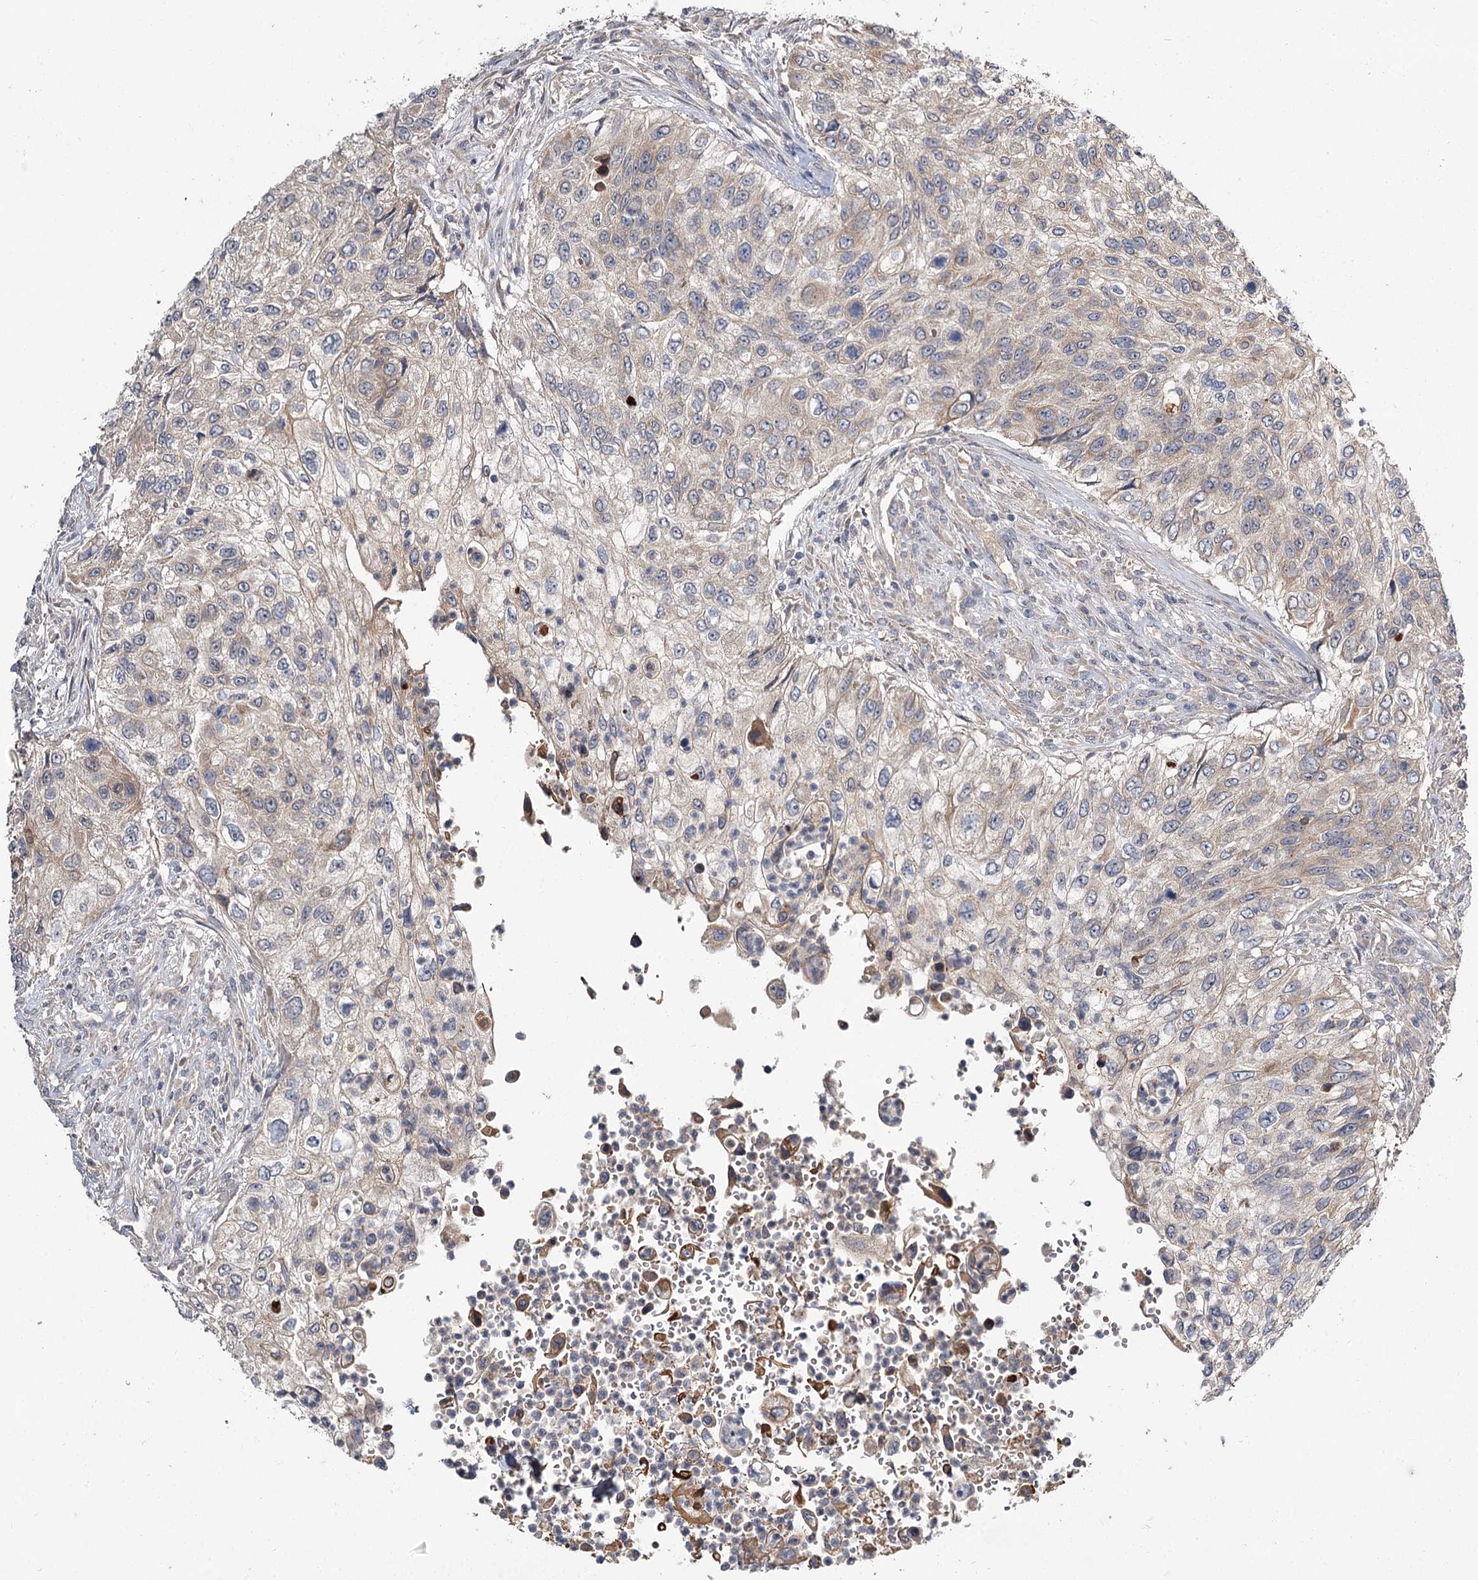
{"staining": {"intensity": "negative", "quantity": "none", "location": "none"}, "tissue": "urothelial cancer", "cell_type": "Tumor cells", "image_type": "cancer", "snomed": [{"axis": "morphology", "description": "Urothelial carcinoma, High grade"}, {"axis": "topography", "description": "Urinary bladder"}], "caption": "DAB (3,3'-diaminobenzidine) immunohistochemical staining of urothelial cancer demonstrates no significant positivity in tumor cells.", "gene": "MFN1", "patient": {"sex": "female", "age": 60}}